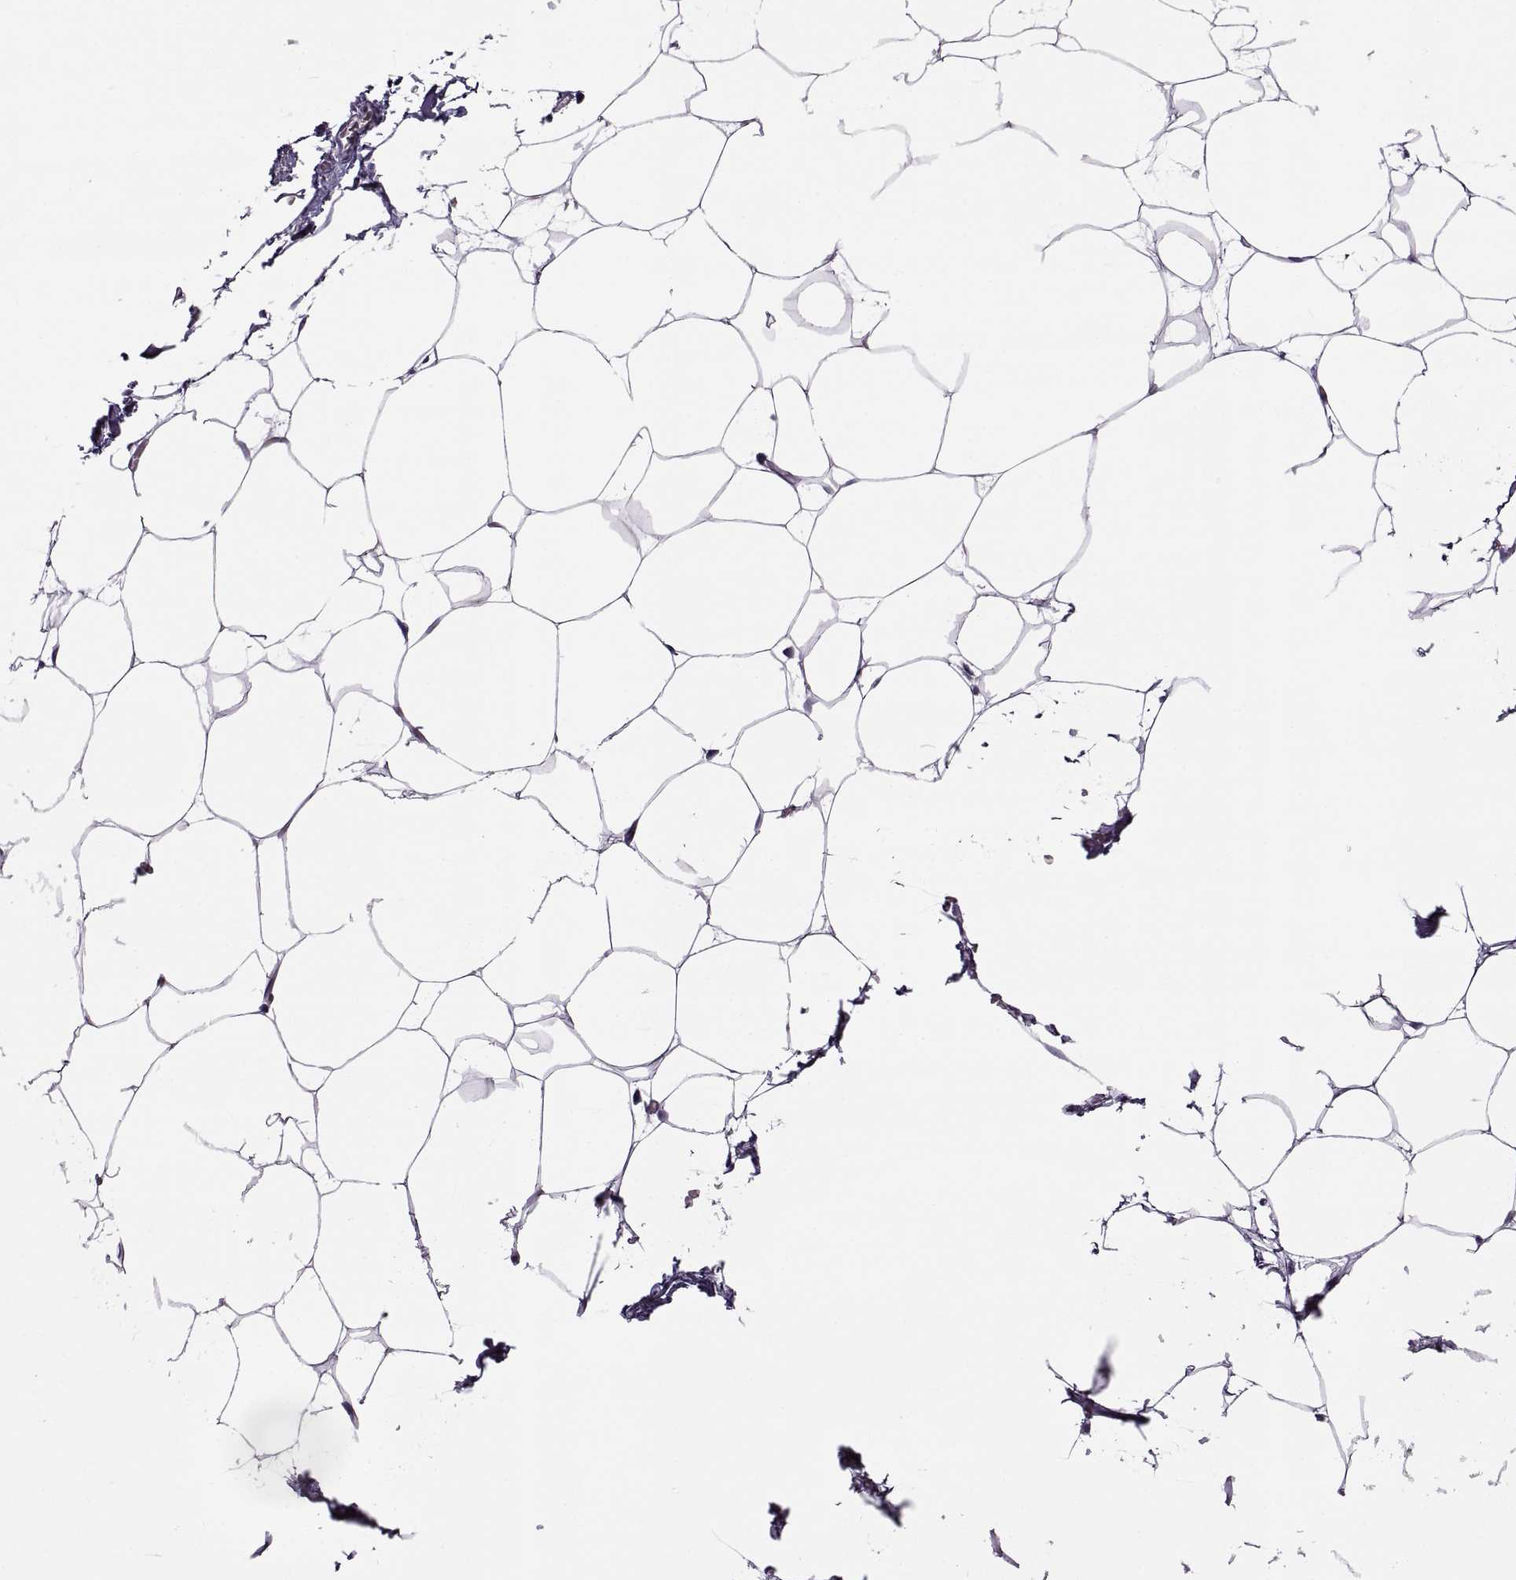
{"staining": {"intensity": "negative", "quantity": "none", "location": "none"}, "tissue": "adipose tissue", "cell_type": "Adipocytes", "image_type": "normal", "snomed": [{"axis": "morphology", "description": "Normal tissue, NOS"}, {"axis": "topography", "description": "Adipose tissue"}], "caption": "IHC micrograph of normal adipose tissue: adipose tissue stained with DAB shows no significant protein expression in adipocytes.", "gene": "RSPH6A", "patient": {"sex": "male", "age": 57}}